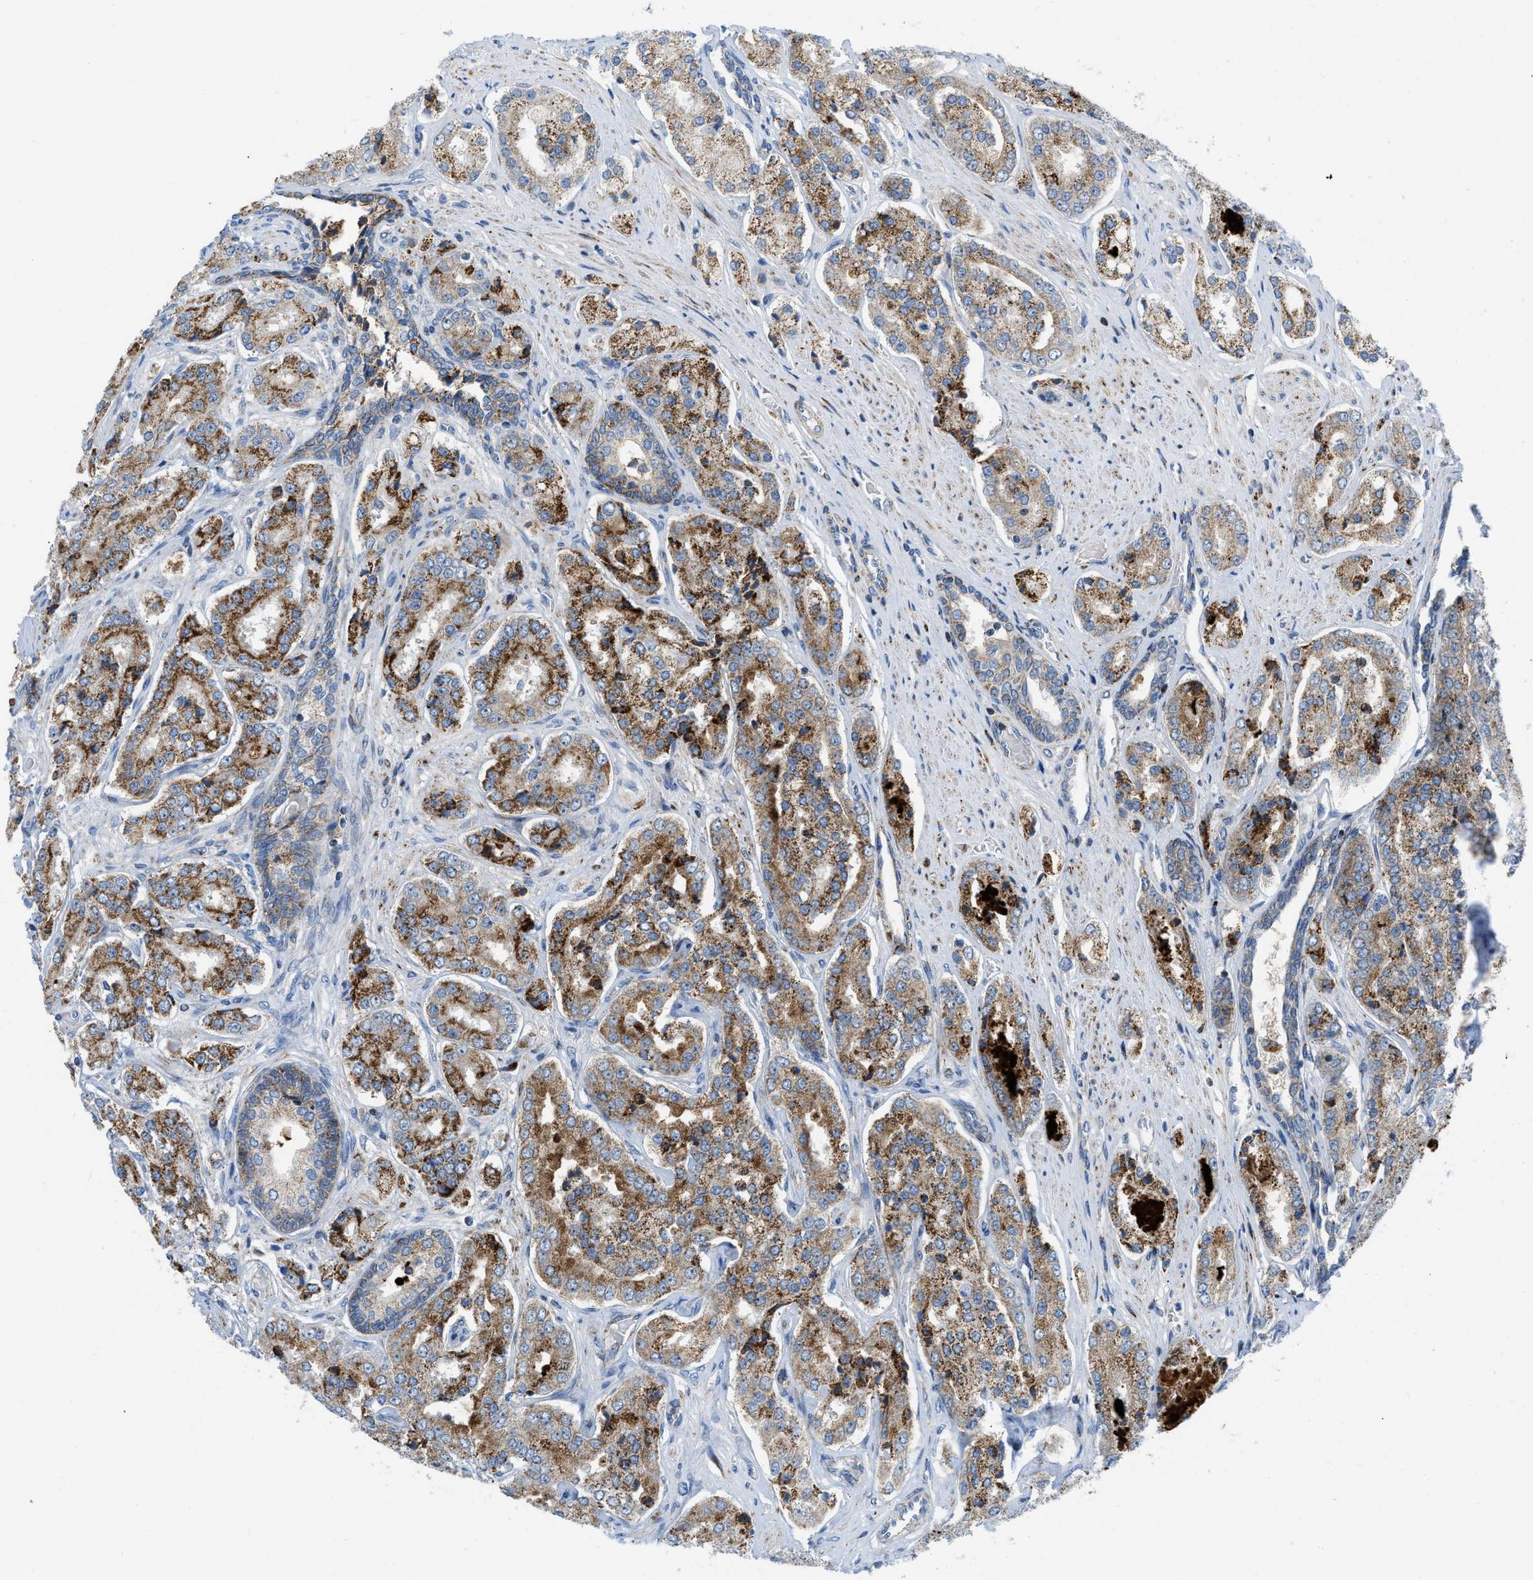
{"staining": {"intensity": "strong", "quantity": "25%-75%", "location": "cytoplasmic/membranous"}, "tissue": "prostate cancer", "cell_type": "Tumor cells", "image_type": "cancer", "snomed": [{"axis": "morphology", "description": "Adenocarcinoma, High grade"}, {"axis": "topography", "description": "Prostate"}], "caption": "Immunohistochemical staining of human prostate high-grade adenocarcinoma demonstrates high levels of strong cytoplasmic/membranous positivity in approximately 25%-75% of tumor cells. The staining was performed using DAB to visualize the protein expression in brown, while the nuclei were stained in blue with hematoxylin (Magnification: 20x).", "gene": "RBBP9", "patient": {"sex": "male", "age": 65}}